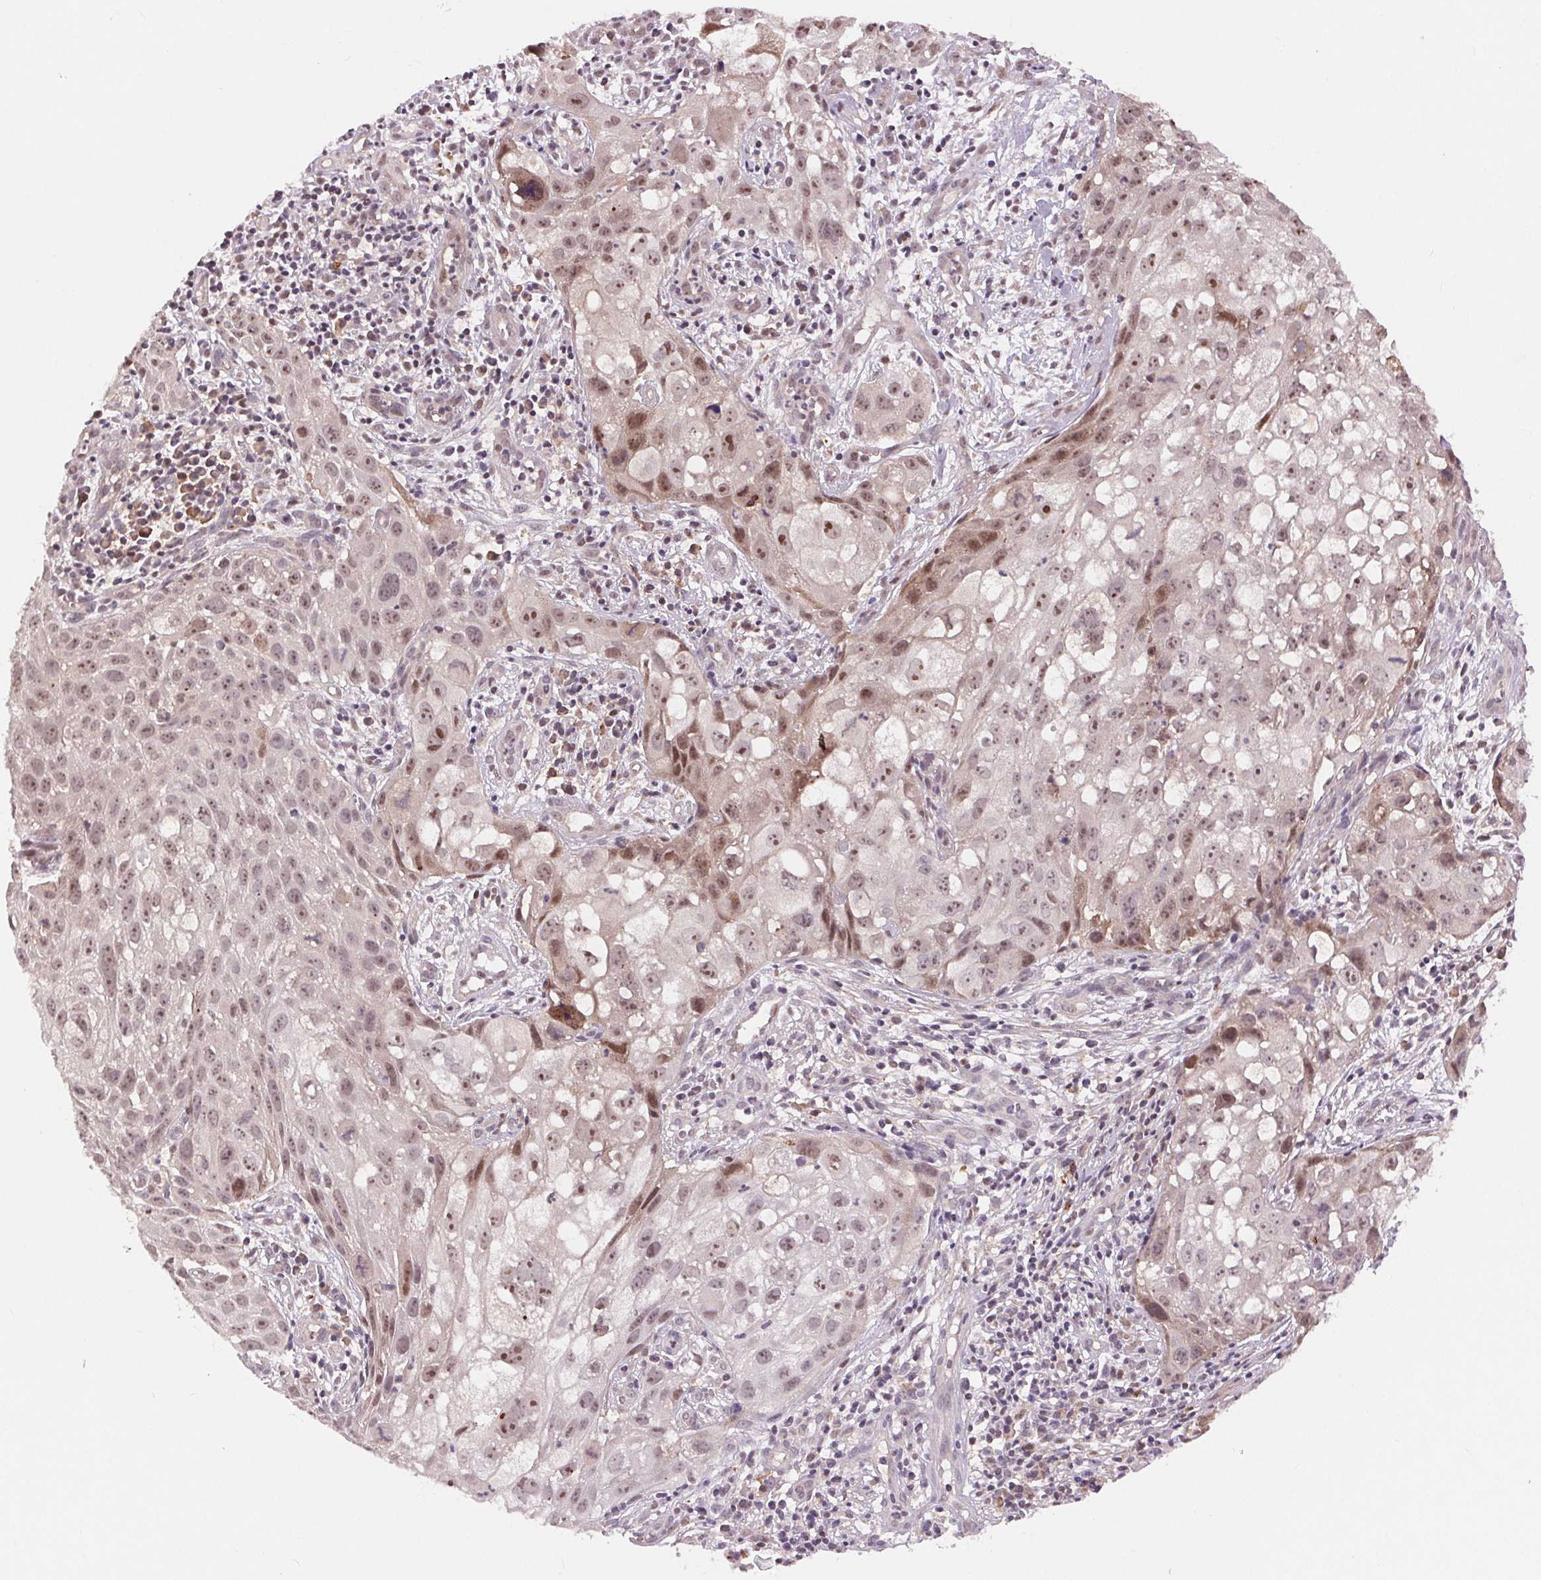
{"staining": {"intensity": "moderate", "quantity": "25%-75%", "location": "nuclear"}, "tissue": "cervical cancer", "cell_type": "Tumor cells", "image_type": "cancer", "snomed": [{"axis": "morphology", "description": "Squamous cell carcinoma, NOS"}, {"axis": "topography", "description": "Cervix"}], "caption": "This histopathology image shows squamous cell carcinoma (cervical) stained with immunohistochemistry to label a protein in brown. The nuclear of tumor cells show moderate positivity for the protein. Nuclei are counter-stained blue.", "gene": "CHMP4B", "patient": {"sex": "female", "age": 53}}